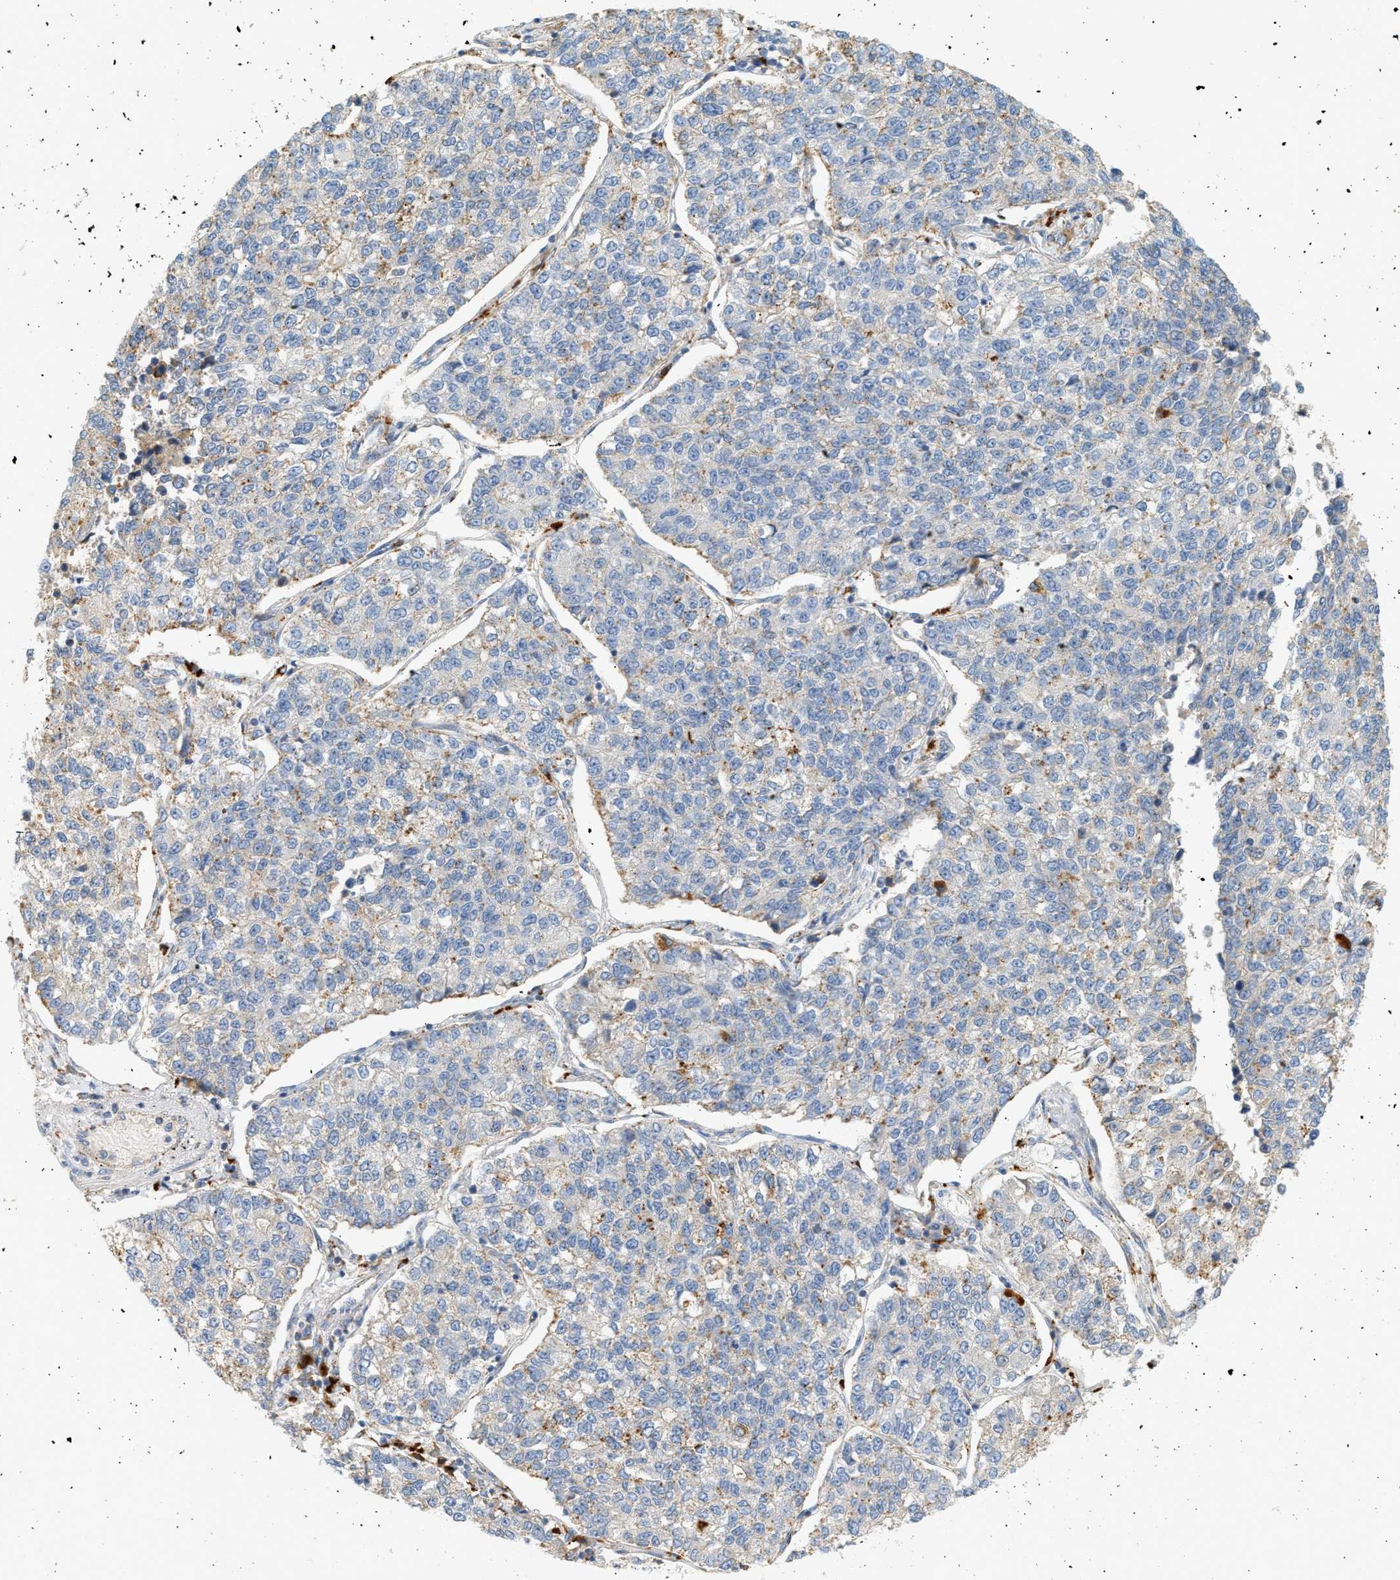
{"staining": {"intensity": "weak", "quantity": "25%-75%", "location": "cytoplasmic/membranous"}, "tissue": "lung cancer", "cell_type": "Tumor cells", "image_type": "cancer", "snomed": [{"axis": "morphology", "description": "Adenocarcinoma, NOS"}, {"axis": "topography", "description": "Lung"}], "caption": "High-magnification brightfield microscopy of lung cancer stained with DAB (3,3'-diaminobenzidine) (brown) and counterstained with hematoxylin (blue). tumor cells exhibit weak cytoplasmic/membranous expression is identified in approximately25%-75% of cells. The protein of interest is shown in brown color, while the nuclei are stained blue.", "gene": "ENTHD1", "patient": {"sex": "male", "age": 49}}